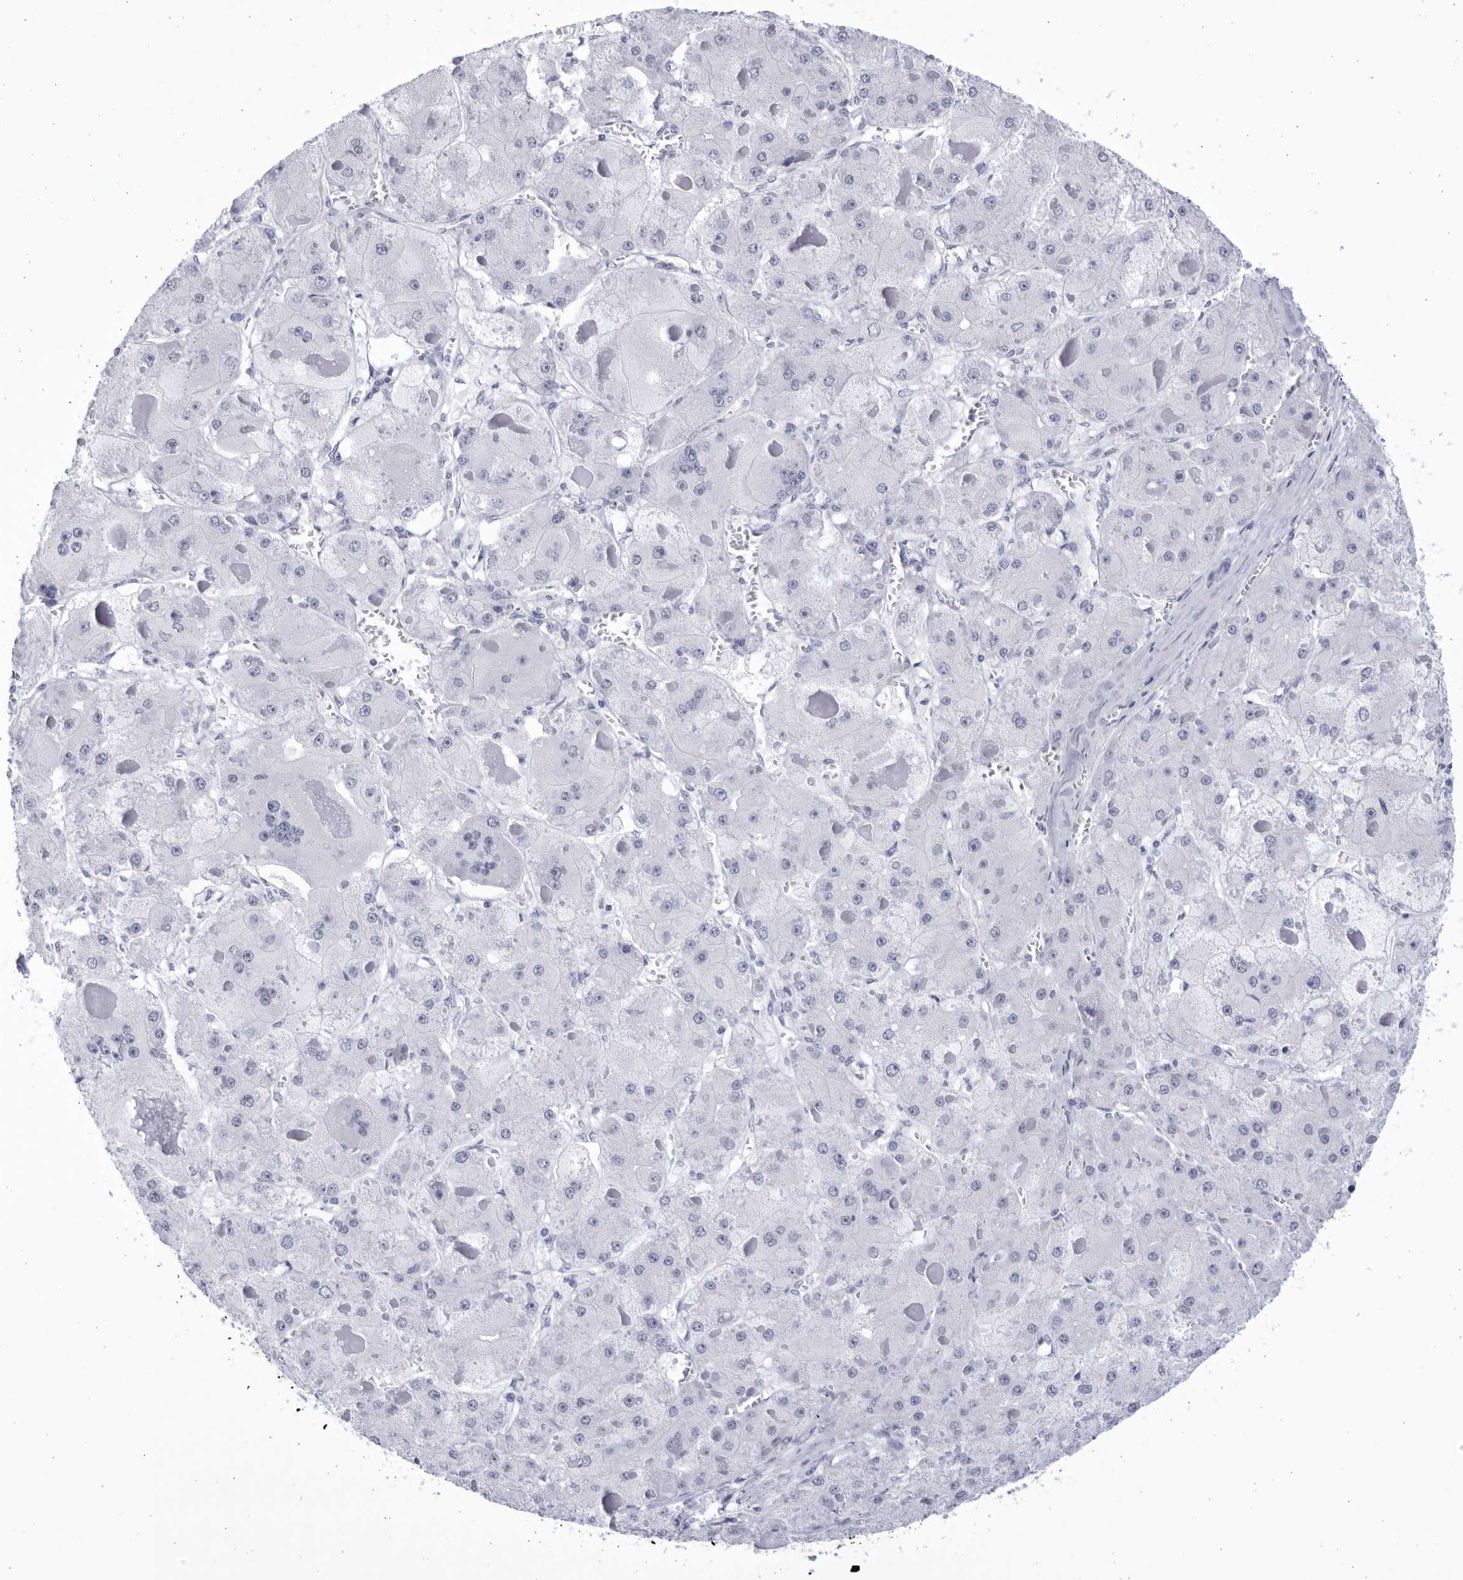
{"staining": {"intensity": "negative", "quantity": "none", "location": "none"}, "tissue": "liver cancer", "cell_type": "Tumor cells", "image_type": "cancer", "snomed": [{"axis": "morphology", "description": "Carcinoma, Hepatocellular, NOS"}, {"axis": "topography", "description": "Liver"}], "caption": "Immunohistochemistry image of neoplastic tissue: liver hepatocellular carcinoma stained with DAB reveals no significant protein expression in tumor cells.", "gene": "CCDC181", "patient": {"sex": "female", "age": 73}}